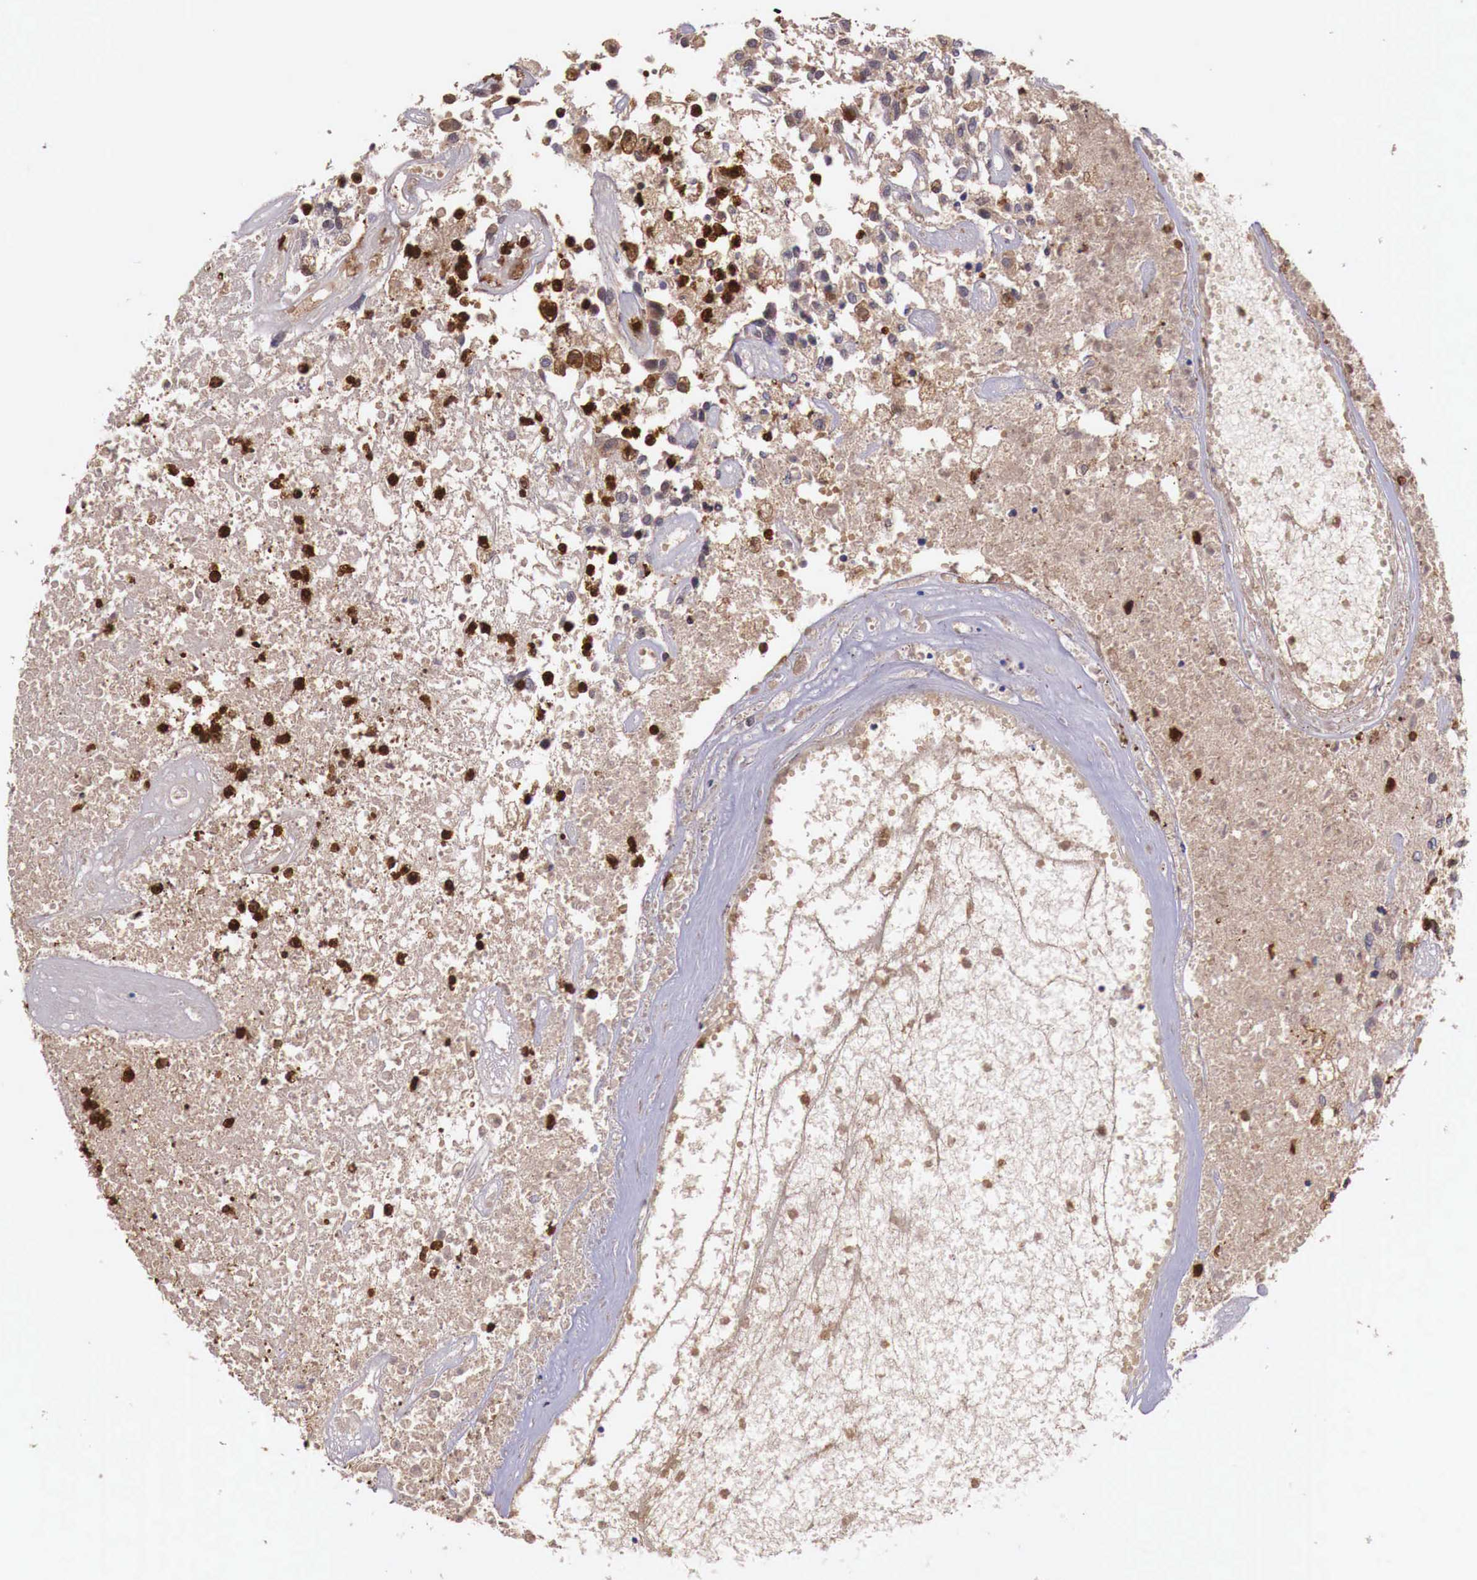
{"staining": {"intensity": "weak", "quantity": ">75%", "location": "cytoplasmic/membranous,nuclear"}, "tissue": "glioma", "cell_type": "Tumor cells", "image_type": "cancer", "snomed": [{"axis": "morphology", "description": "Glioma, malignant, High grade"}, {"axis": "topography", "description": "Brain"}], "caption": "Human malignant high-grade glioma stained for a protein (brown) demonstrates weak cytoplasmic/membranous and nuclear positive staining in approximately >75% of tumor cells.", "gene": "GAB2", "patient": {"sex": "male", "age": 77}}